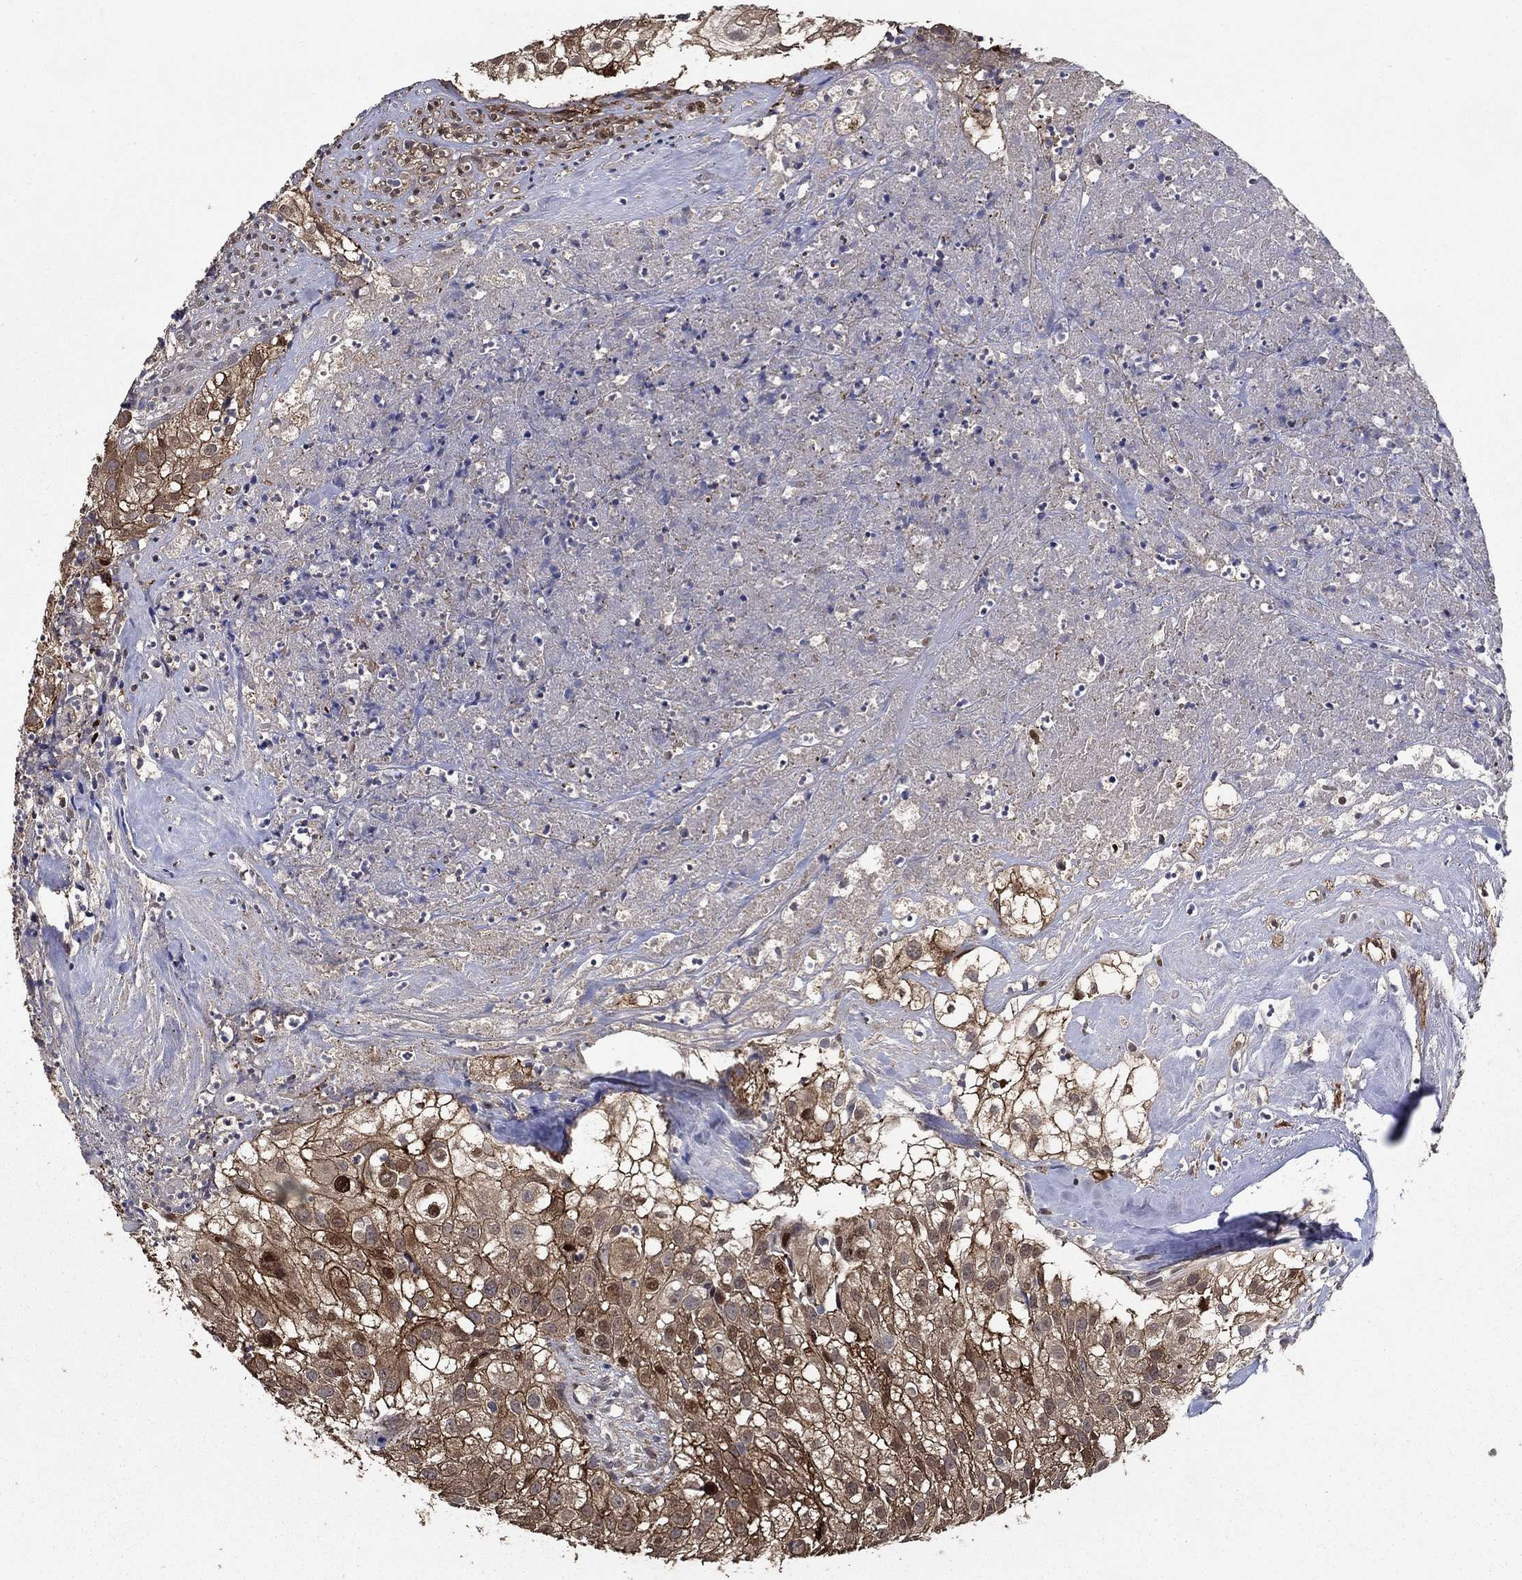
{"staining": {"intensity": "strong", "quantity": "25%-75%", "location": "cytoplasmic/membranous"}, "tissue": "urothelial cancer", "cell_type": "Tumor cells", "image_type": "cancer", "snomed": [{"axis": "morphology", "description": "Urothelial carcinoma, High grade"}, {"axis": "topography", "description": "Urinary bladder"}], "caption": "A brown stain labels strong cytoplasmic/membranous positivity of a protein in human high-grade urothelial carcinoma tumor cells.", "gene": "DVL1", "patient": {"sex": "female", "age": 79}}